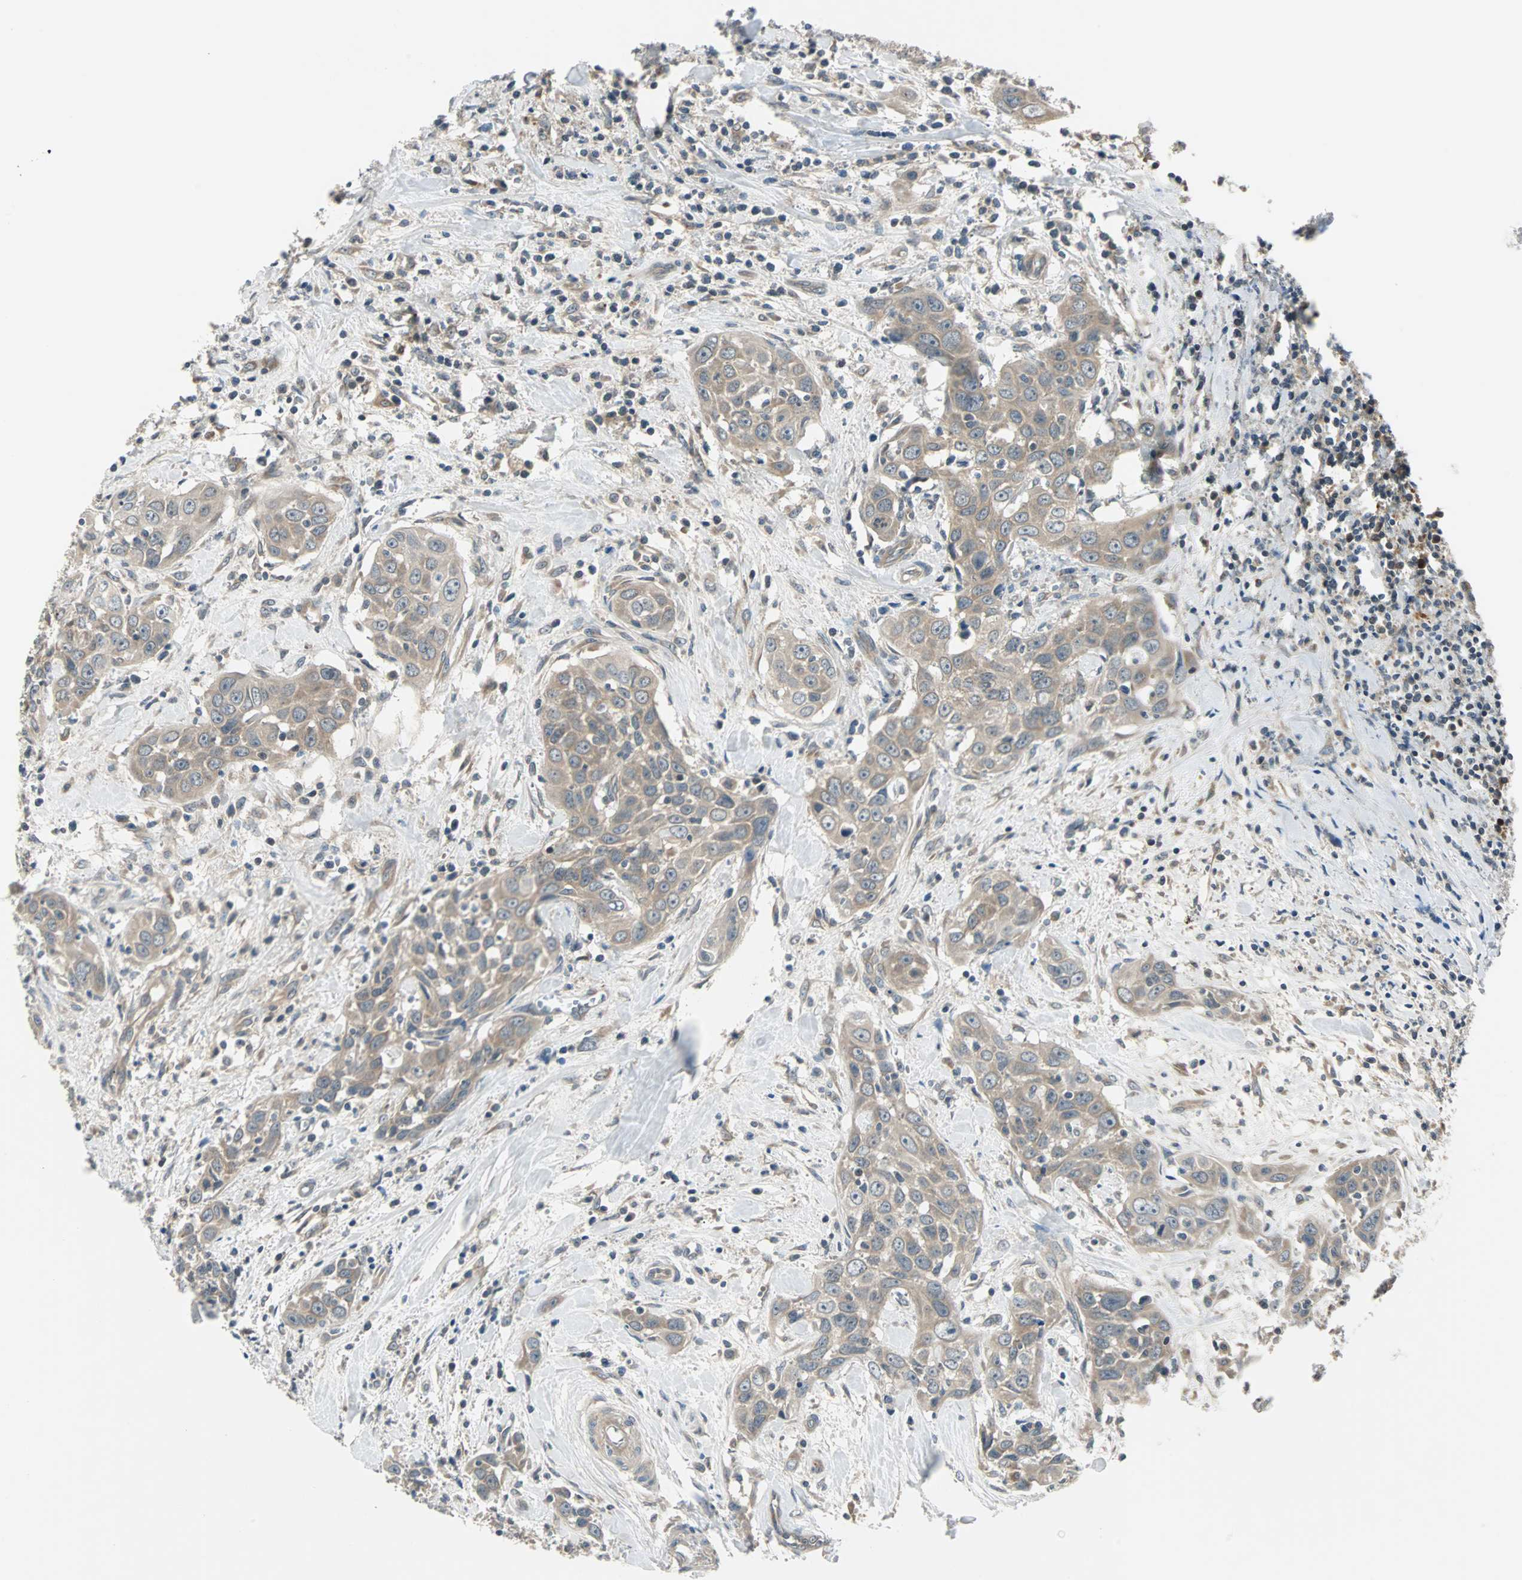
{"staining": {"intensity": "moderate", "quantity": ">75%", "location": "cytoplasmic/membranous"}, "tissue": "head and neck cancer", "cell_type": "Tumor cells", "image_type": "cancer", "snomed": [{"axis": "morphology", "description": "Squamous cell carcinoma, NOS"}, {"axis": "topography", "description": "Oral tissue"}, {"axis": "topography", "description": "Head-Neck"}], "caption": "This is an image of immunohistochemistry (IHC) staining of squamous cell carcinoma (head and neck), which shows moderate positivity in the cytoplasmic/membranous of tumor cells.", "gene": "ARF1", "patient": {"sex": "female", "age": 50}}